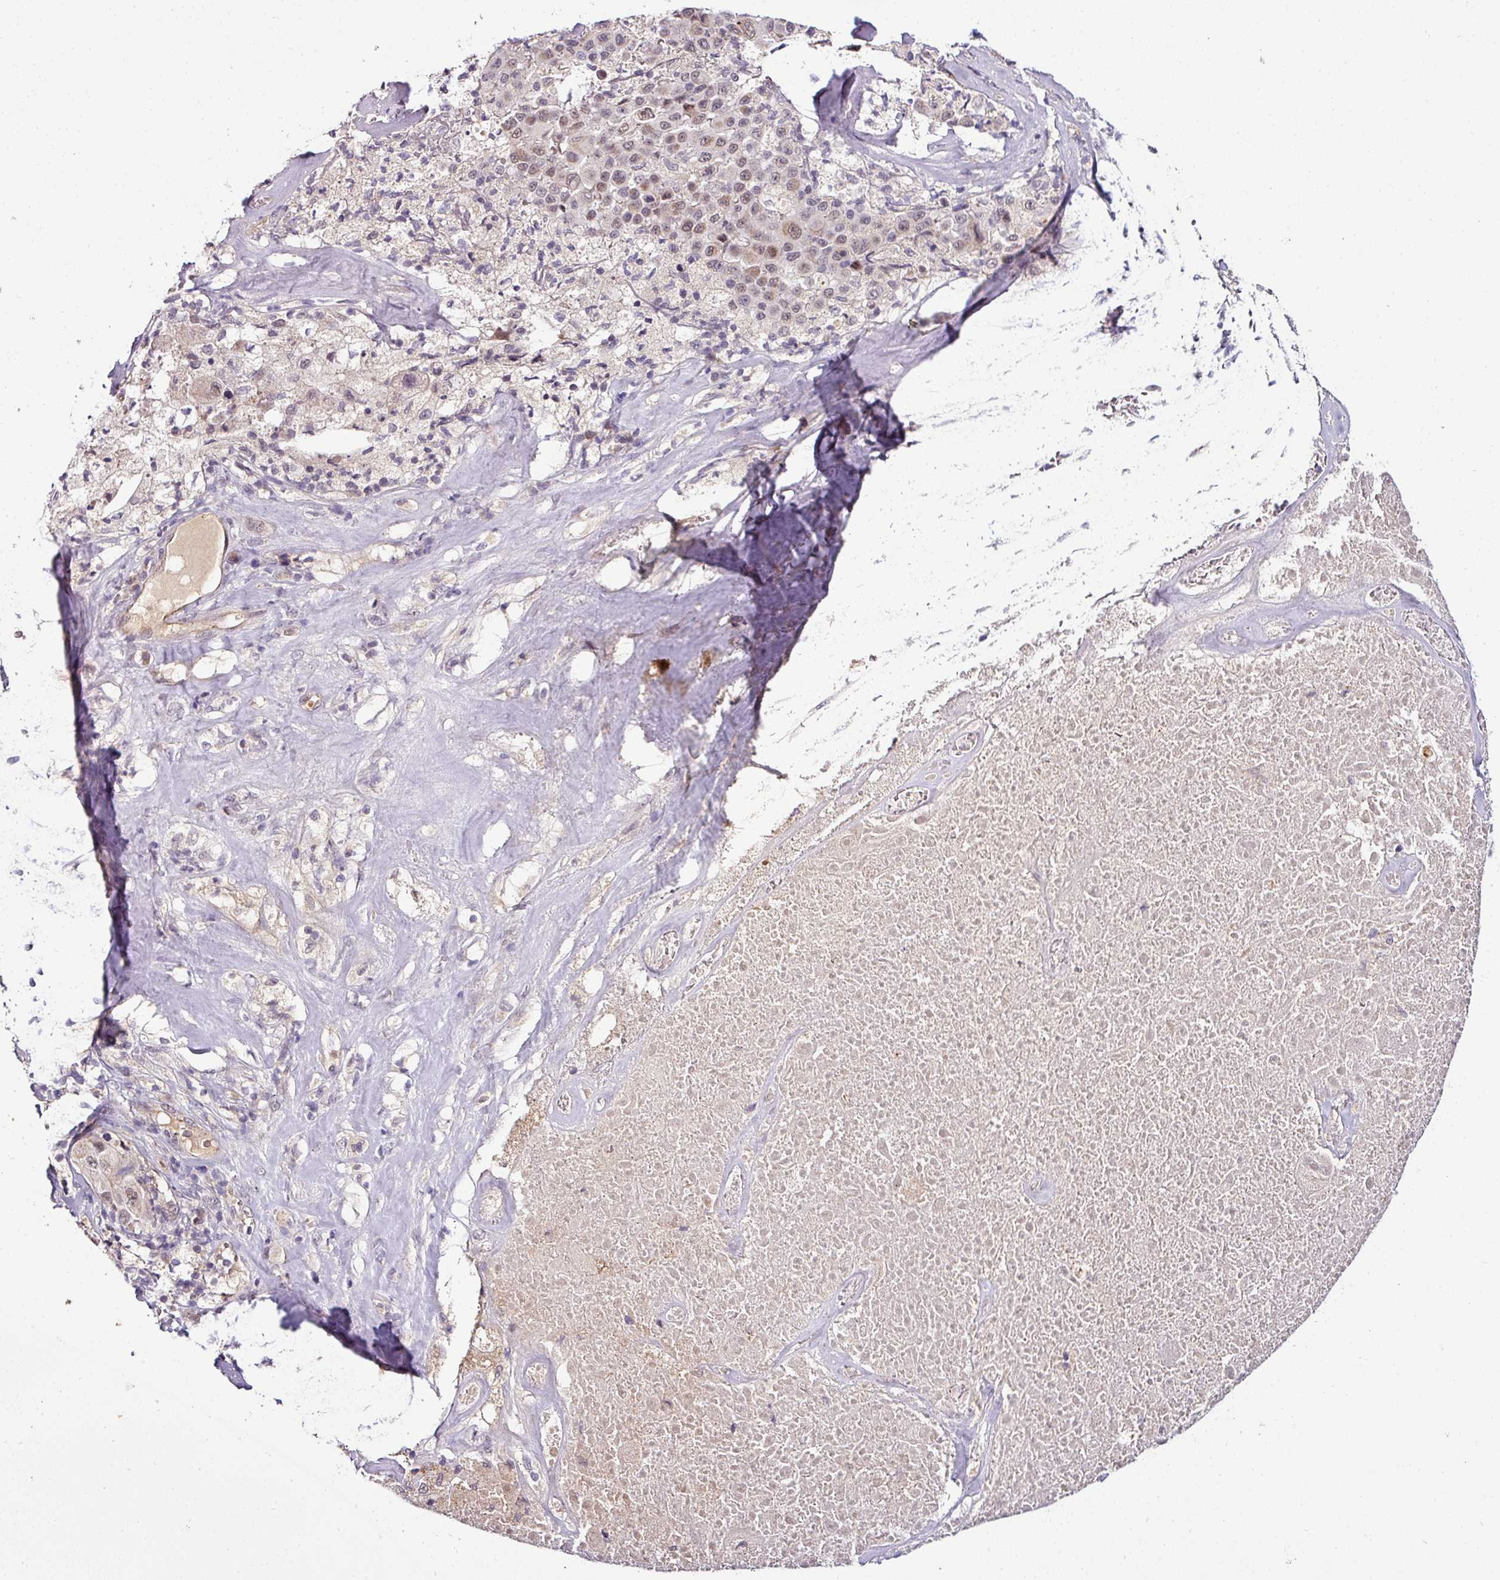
{"staining": {"intensity": "weak", "quantity": "25%-75%", "location": "nuclear"}, "tissue": "melanoma", "cell_type": "Tumor cells", "image_type": "cancer", "snomed": [{"axis": "morphology", "description": "Malignant melanoma, Metastatic site"}, {"axis": "topography", "description": "Lymph node"}], "caption": "A brown stain shows weak nuclear staining of a protein in human malignant melanoma (metastatic site) tumor cells.", "gene": "NAPSA", "patient": {"sex": "male", "age": 62}}